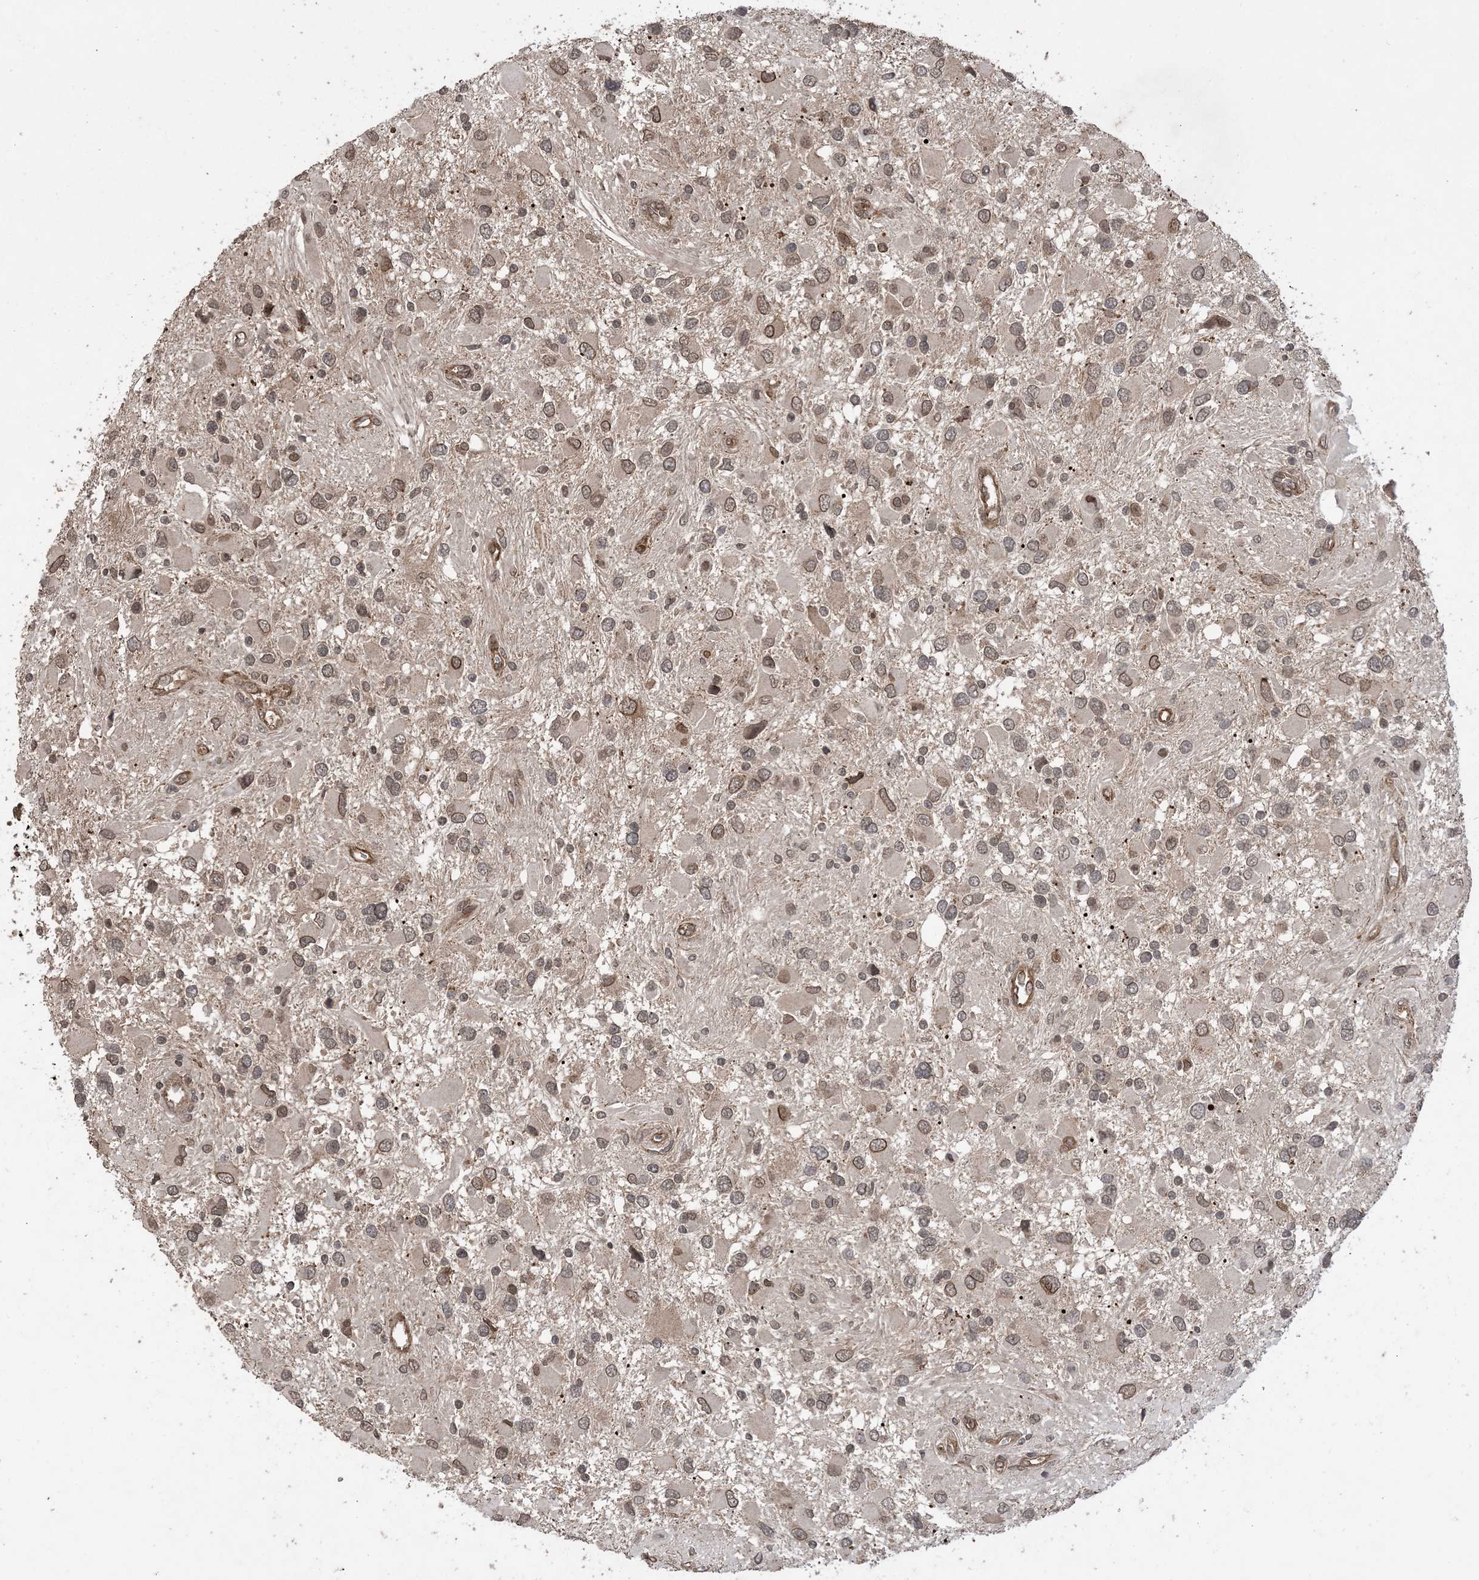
{"staining": {"intensity": "weak", "quantity": ">75%", "location": "cytoplasmic/membranous,nuclear"}, "tissue": "glioma", "cell_type": "Tumor cells", "image_type": "cancer", "snomed": [{"axis": "morphology", "description": "Glioma, malignant, High grade"}, {"axis": "topography", "description": "Brain"}], "caption": "Glioma stained for a protein exhibits weak cytoplasmic/membranous and nuclear positivity in tumor cells. (brown staining indicates protein expression, while blue staining denotes nuclei).", "gene": "ZNF511", "patient": {"sex": "male", "age": 53}}